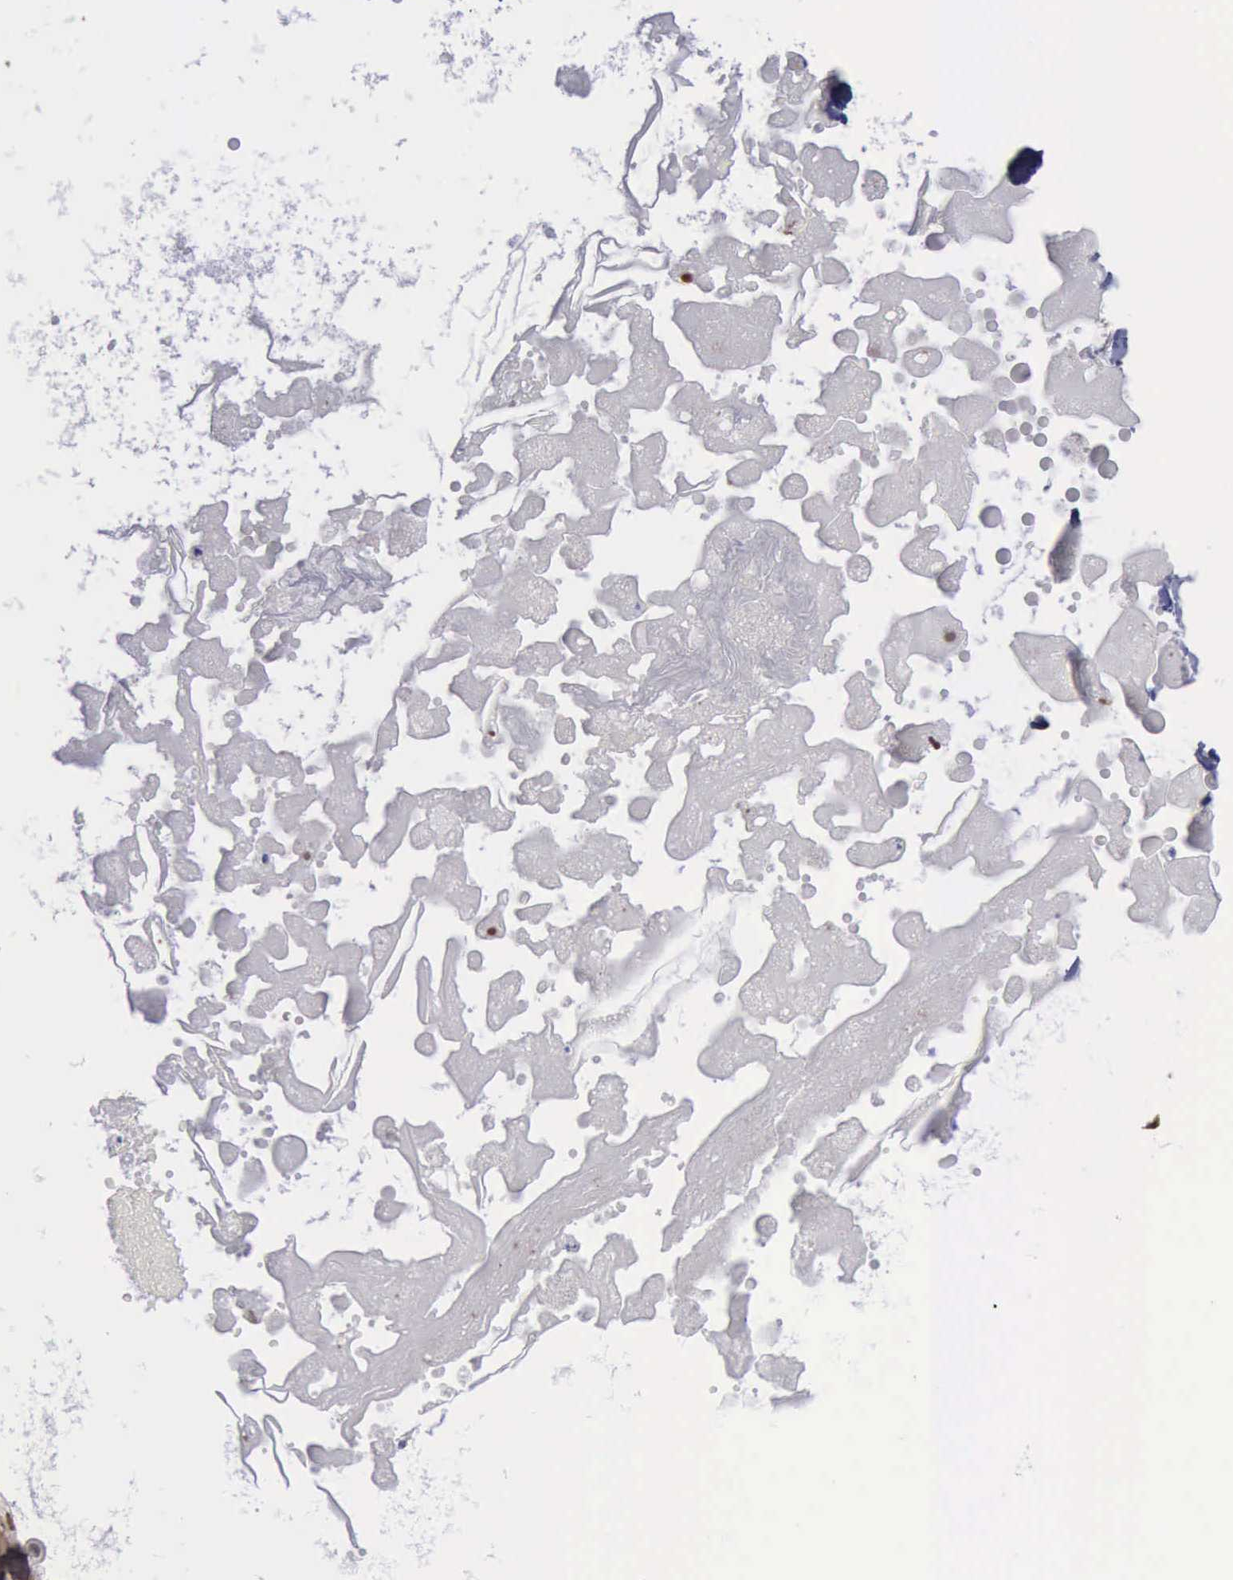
{"staining": {"intensity": "strong", "quantity": ">75%", "location": "cytoplasmic/membranous,nuclear"}, "tissue": "skin cancer", "cell_type": "Tumor cells", "image_type": "cancer", "snomed": [{"axis": "morphology", "description": "Basal cell carcinoma"}, {"axis": "topography", "description": "Skin"}], "caption": "The photomicrograph reveals immunohistochemical staining of skin basal cell carcinoma. There is strong cytoplasmic/membranous and nuclear positivity is seen in approximately >75% of tumor cells.", "gene": "PDCD4", "patient": {"sex": "male", "age": 84}}